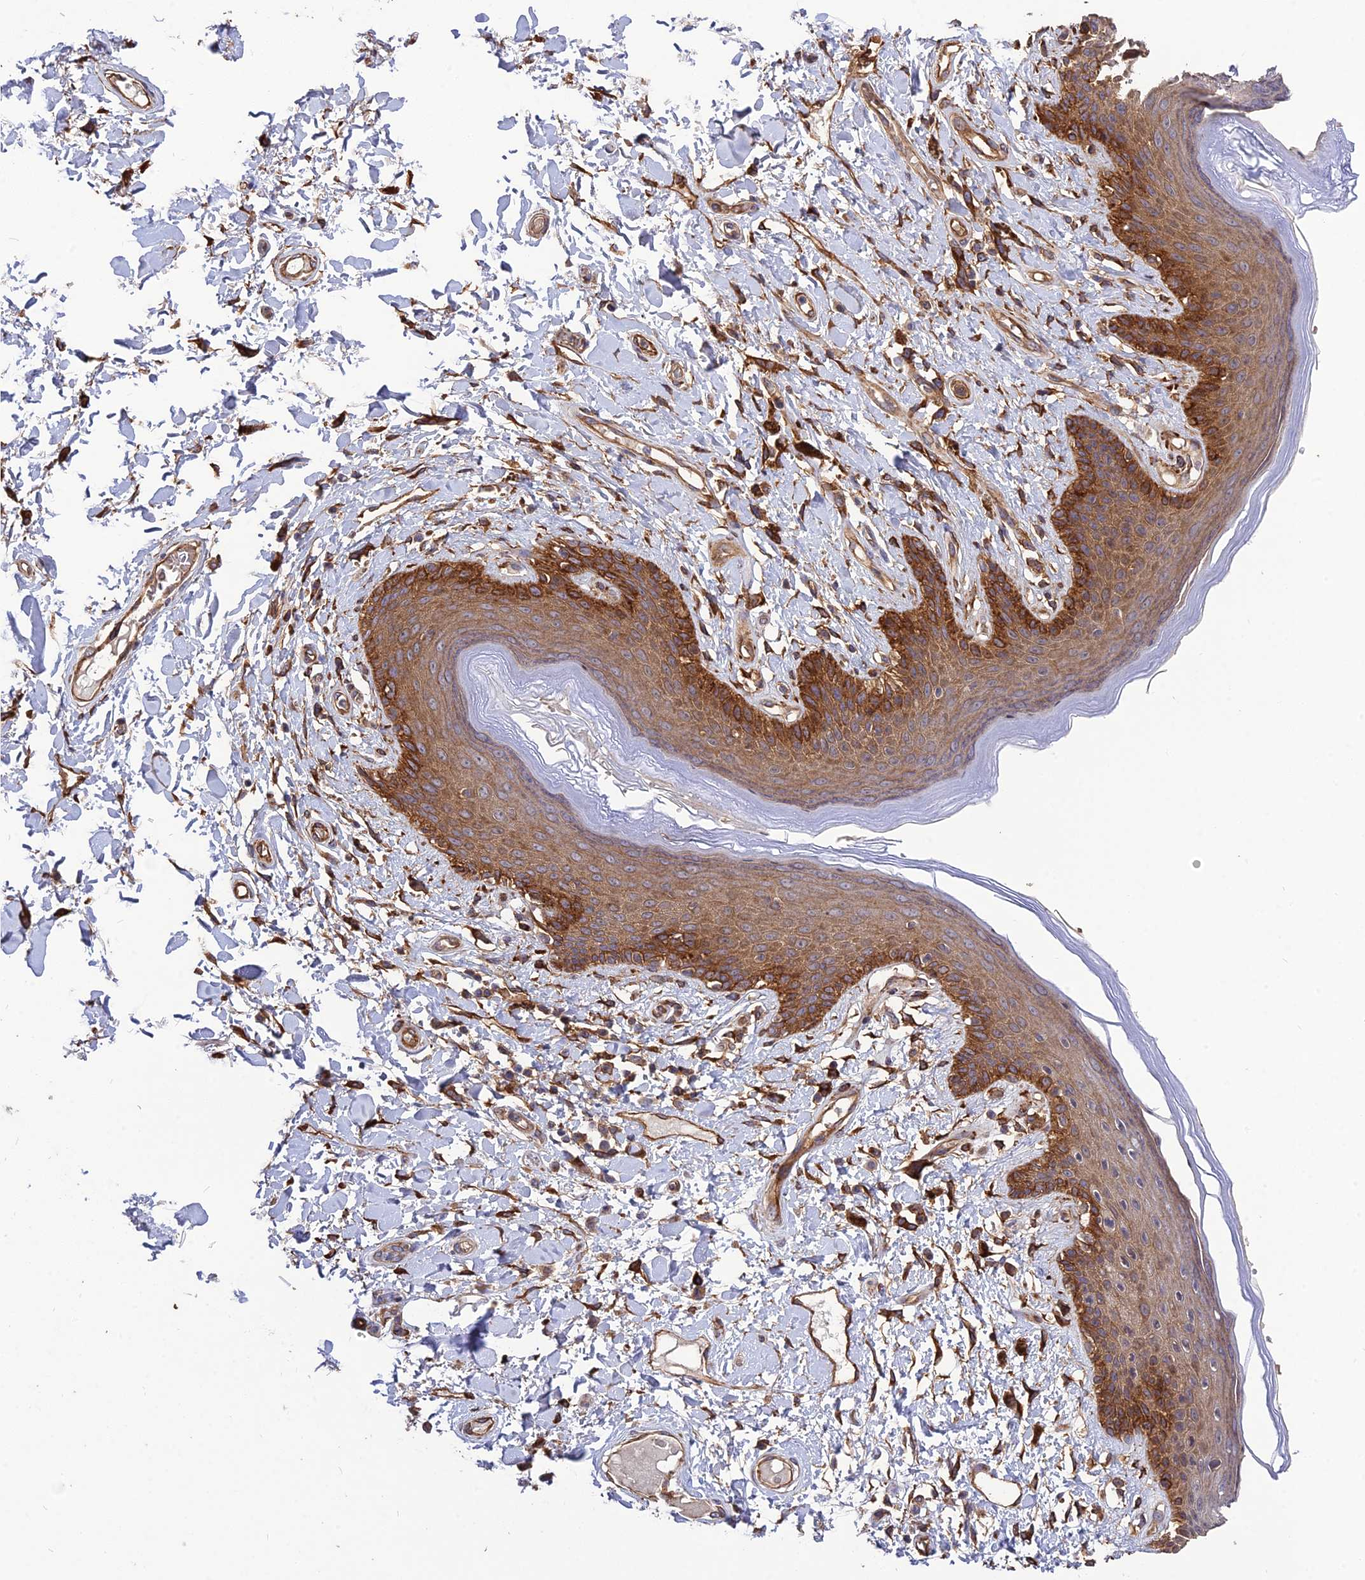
{"staining": {"intensity": "strong", "quantity": "25%-75%", "location": "cytoplasmic/membranous"}, "tissue": "skin", "cell_type": "Epidermal cells", "image_type": "normal", "snomed": [{"axis": "morphology", "description": "Normal tissue, NOS"}, {"axis": "topography", "description": "Anal"}], "caption": "This is a photomicrograph of immunohistochemistry (IHC) staining of normal skin, which shows strong expression in the cytoplasmic/membranous of epidermal cells.", "gene": "CRTAP", "patient": {"sex": "female", "age": 78}}